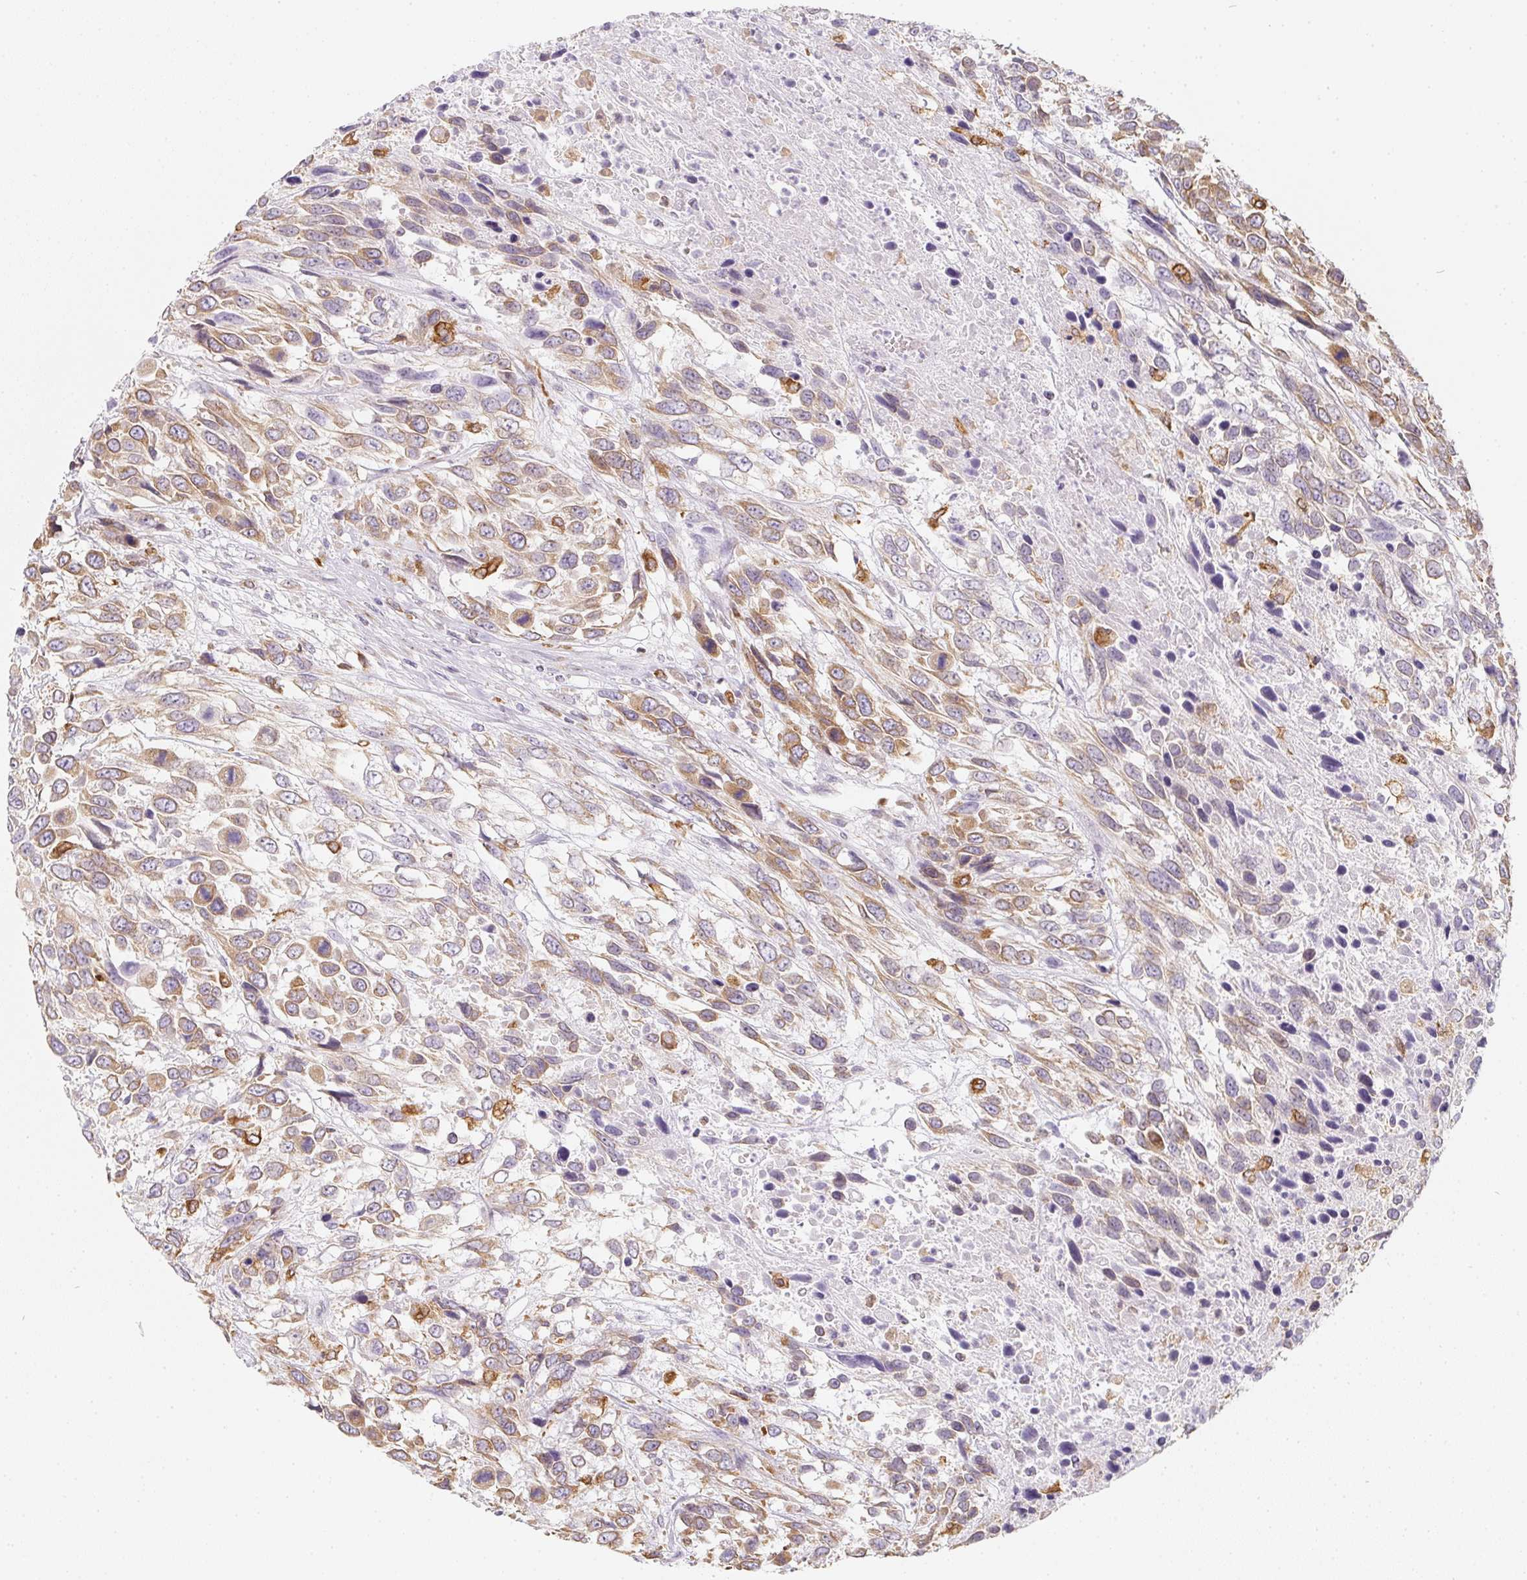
{"staining": {"intensity": "moderate", "quantity": ">75%", "location": "cytoplasmic/membranous"}, "tissue": "urothelial cancer", "cell_type": "Tumor cells", "image_type": "cancer", "snomed": [{"axis": "morphology", "description": "Urothelial carcinoma, High grade"}, {"axis": "topography", "description": "Urinary bladder"}], "caption": "DAB immunohistochemical staining of human high-grade urothelial carcinoma reveals moderate cytoplasmic/membranous protein positivity in approximately >75% of tumor cells.", "gene": "SOAT1", "patient": {"sex": "female", "age": 70}}